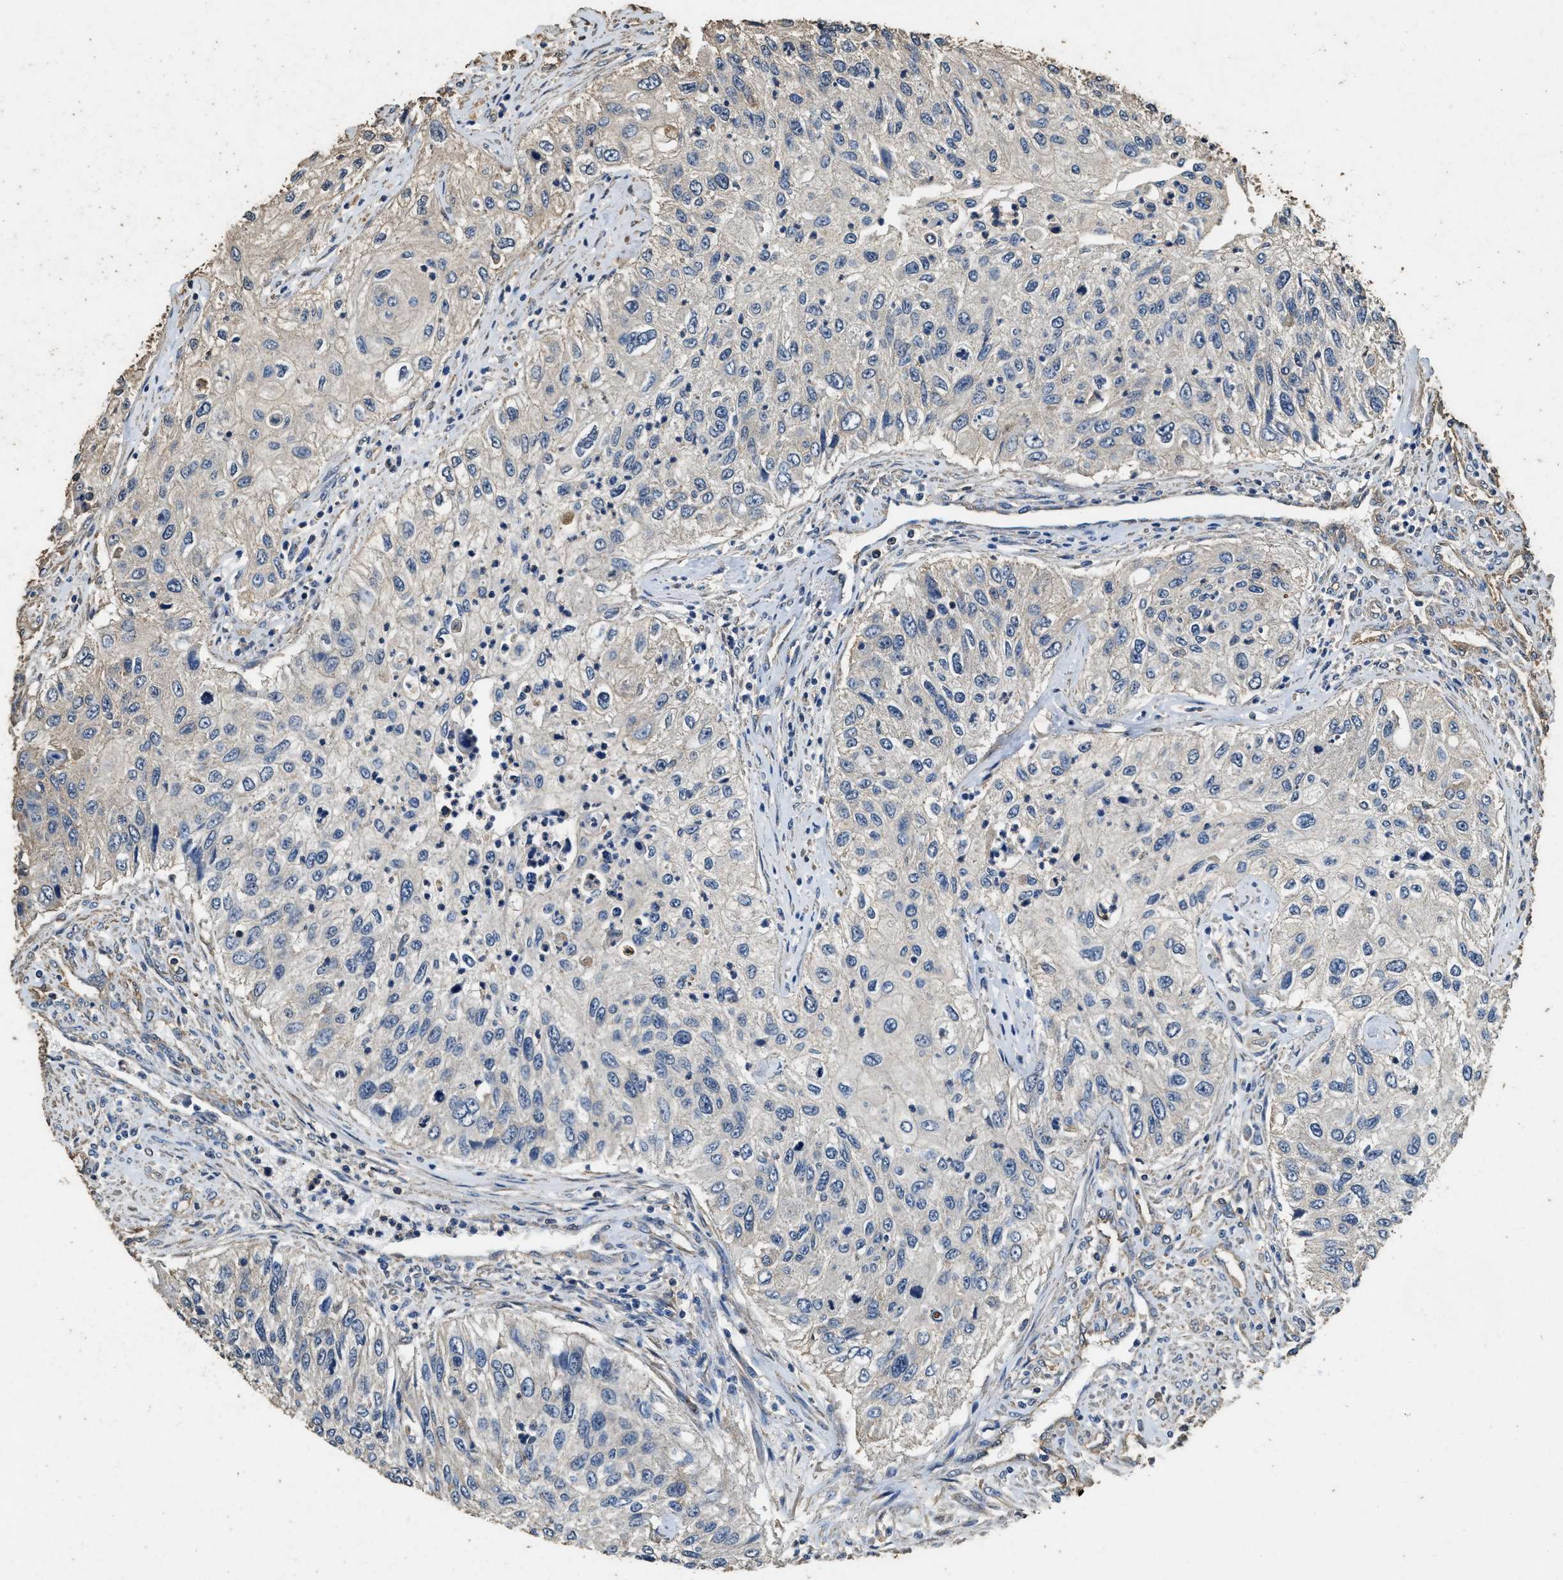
{"staining": {"intensity": "negative", "quantity": "none", "location": "none"}, "tissue": "urothelial cancer", "cell_type": "Tumor cells", "image_type": "cancer", "snomed": [{"axis": "morphology", "description": "Urothelial carcinoma, High grade"}, {"axis": "topography", "description": "Urinary bladder"}], "caption": "Histopathology image shows no significant protein staining in tumor cells of urothelial carcinoma (high-grade).", "gene": "MIB1", "patient": {"sex": "female", "age": 60}}